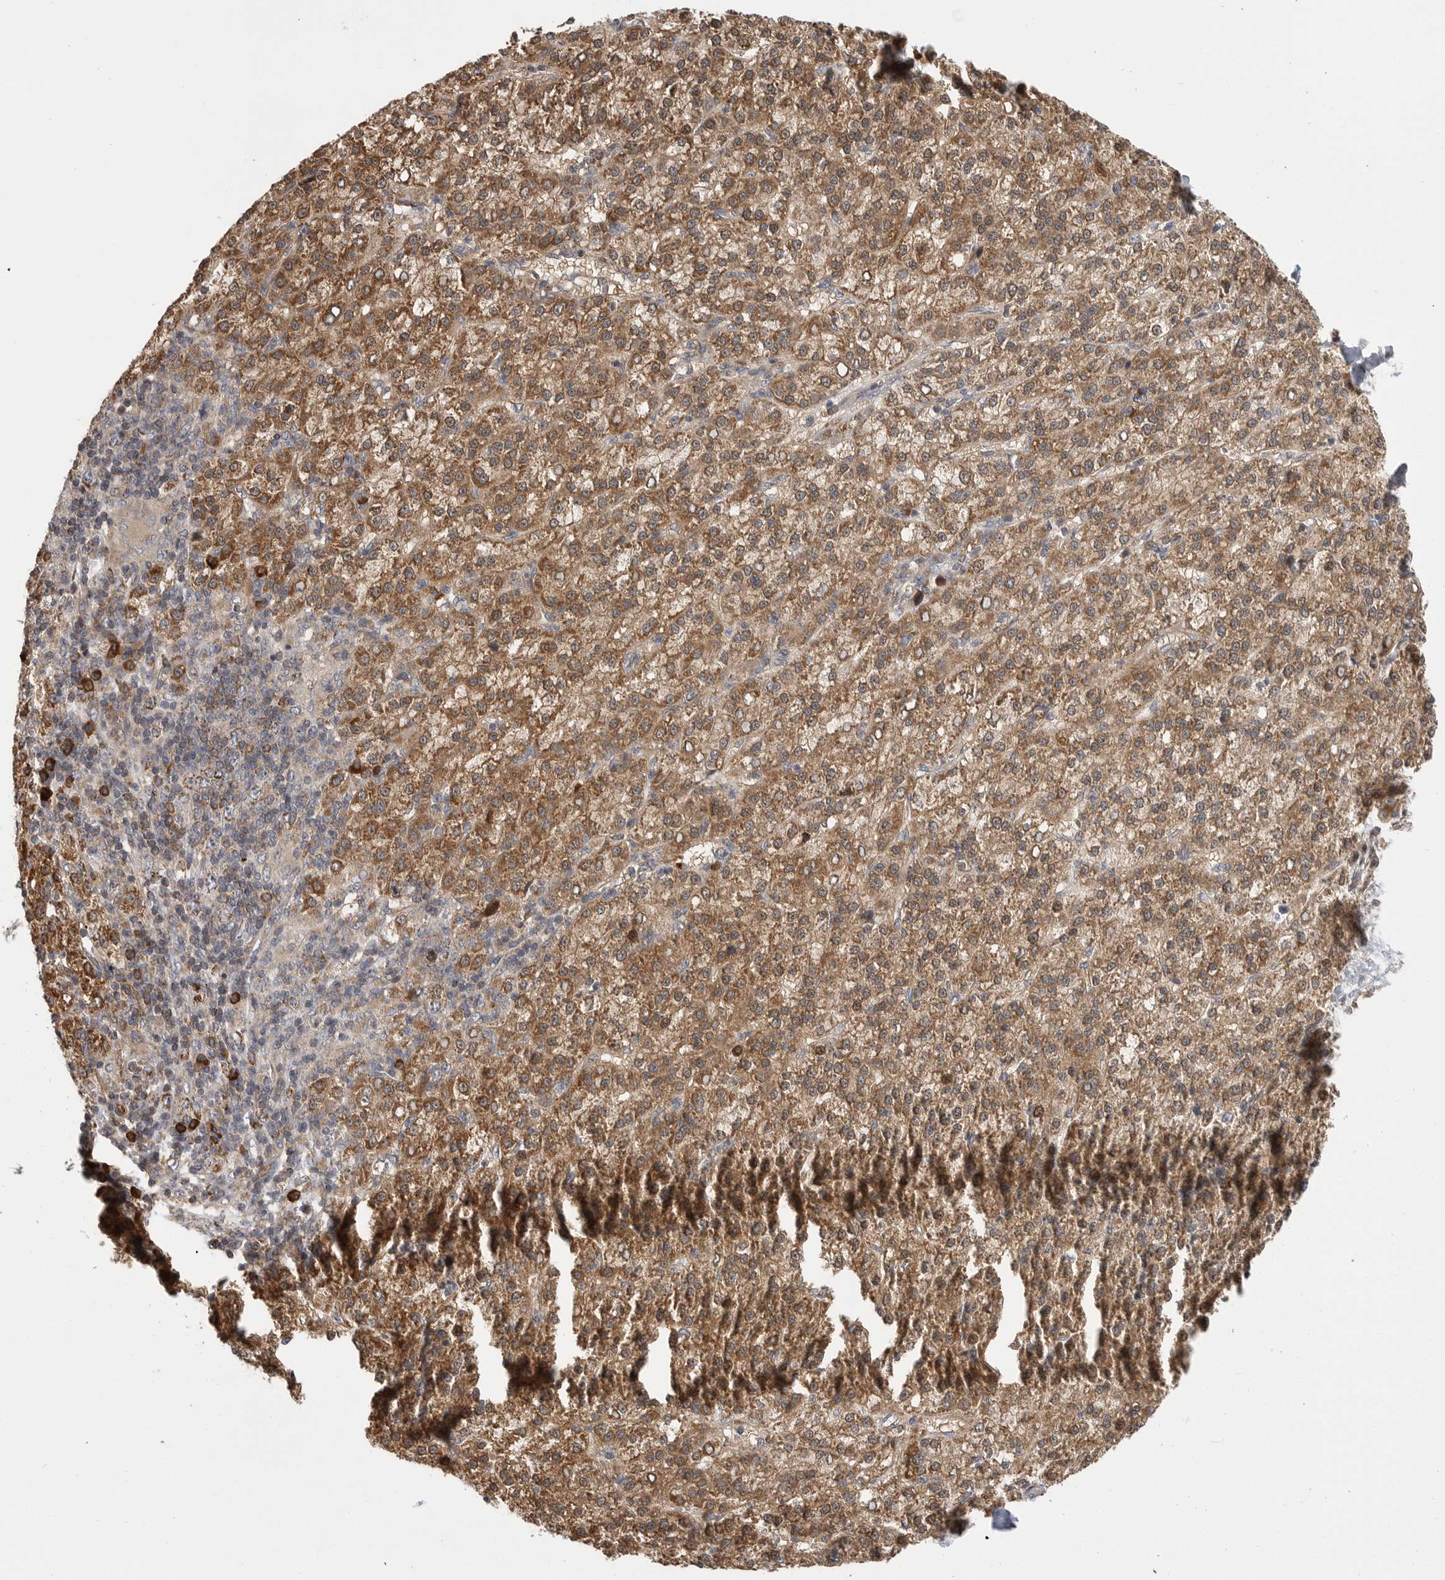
{"staining": {"intensity": "moderate", "quantity": ">75%", "location": "cytoplasmic/membranous"}, "tissue": "liver cancer", "cell_type": "Tumor cells", "image_type": "cancer", "snomed": [{"axis": "morphology", "description": "Carcinoma, Hepatocellular, NOS"}, {"axis": "topography", "description": "Liver"}], "caption": "IHC of hepatocellular carcinoma (liver) demonstrates medium levels of moderate cytoplasmic/membranous expression in about >75% of tumor cells.", "gene": "OXR1", "patient": {"sex": "female", "age": 58}}